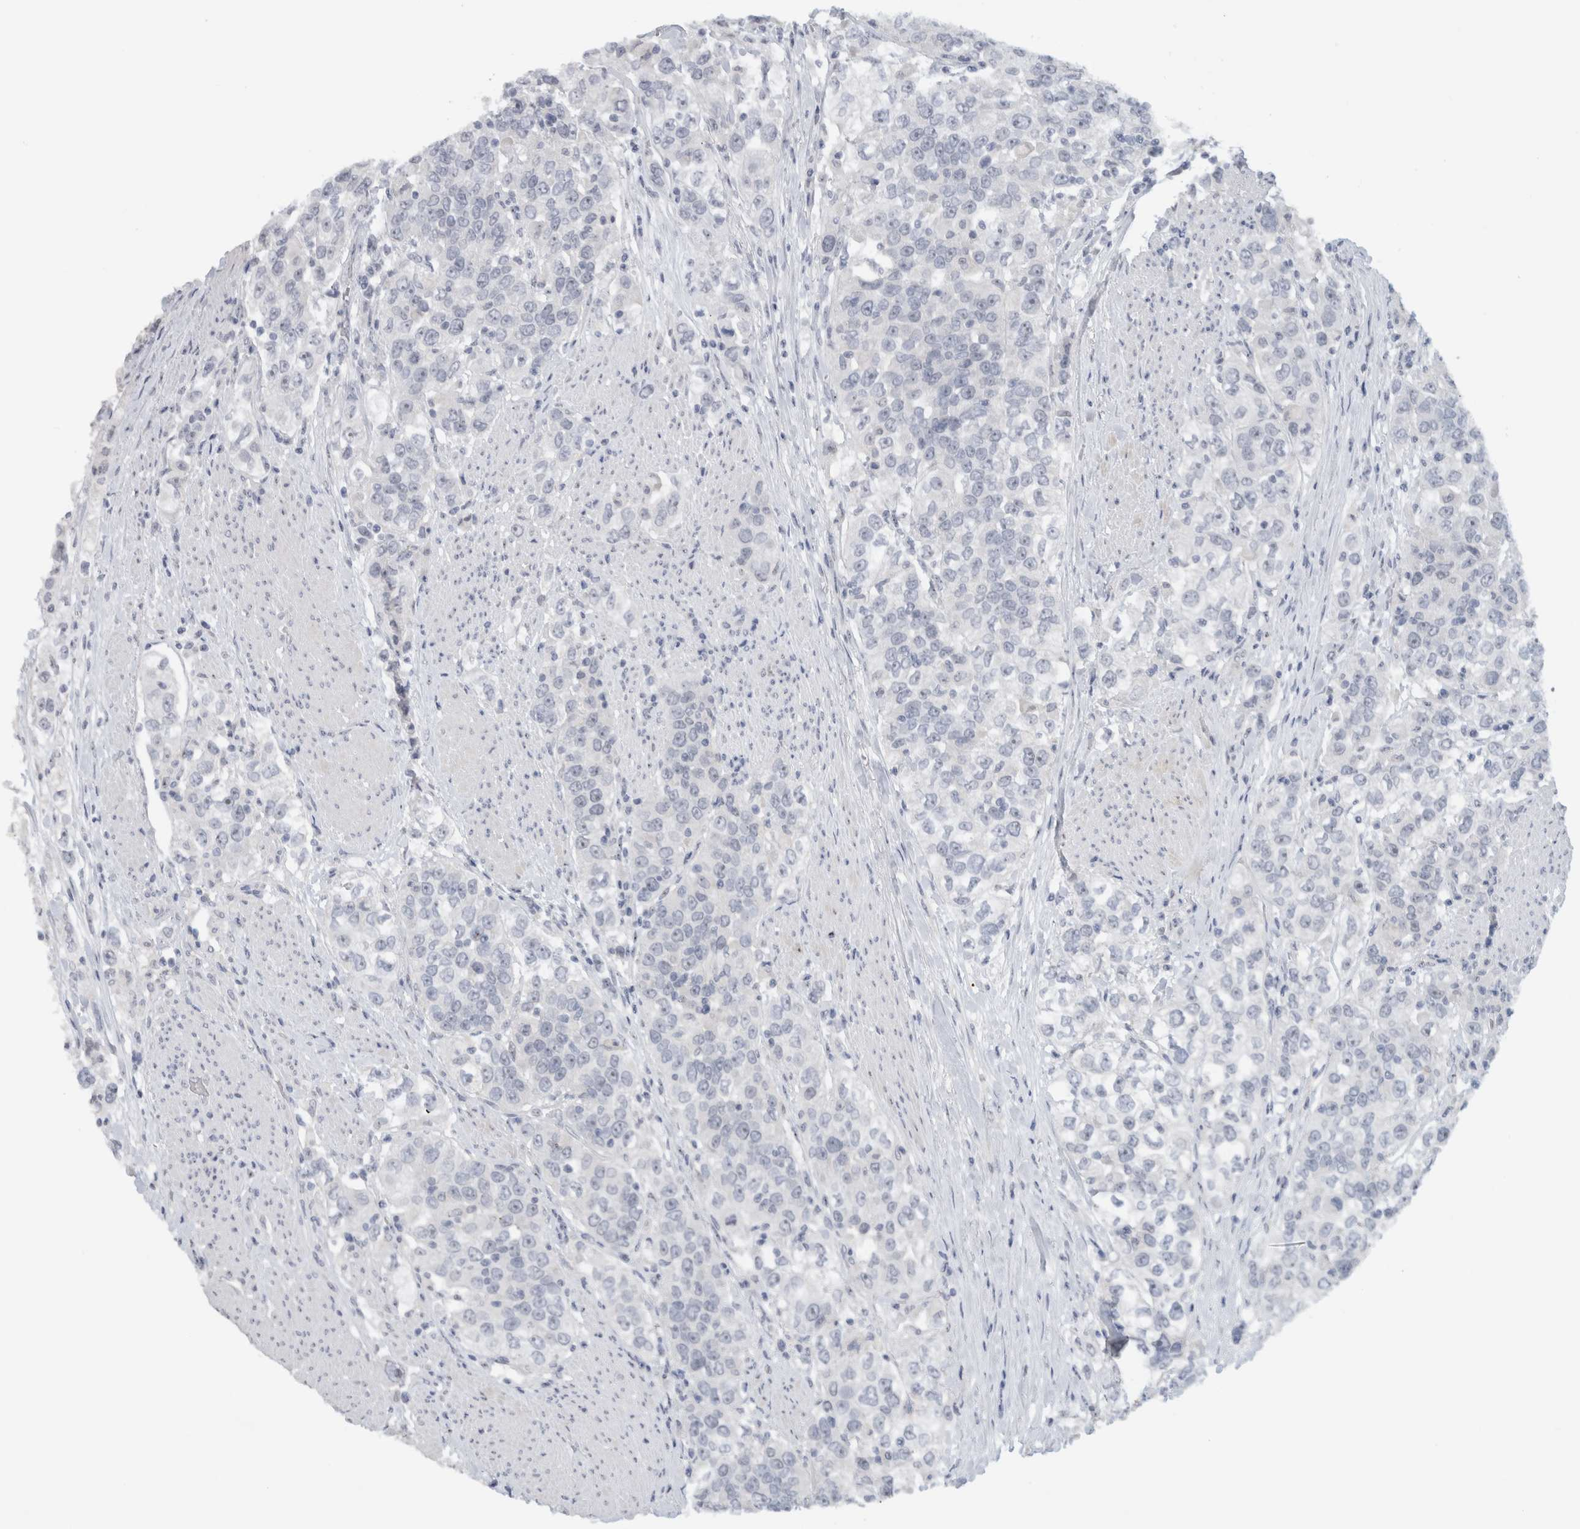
{"staining": {"intensity": "negative", "quantity": "none", "location": "none"}, "tissue": "urothelial cancer", "cell_type": "Tumor cells", "image_type": "cancer", "snomed": [{"axis": "morphology", "description": "Urothelial carcinoma, High grade"}, {"axis": "topography", "description": "Urinary bladder"}], "caption": "Urothelial cancer was stained to show a protein in brown. There is no significant positivity in tumor cells. Nuclei are stained in blue.", "gene": "FMR1NB", "patient": {"sex": "female", "age": 80}}